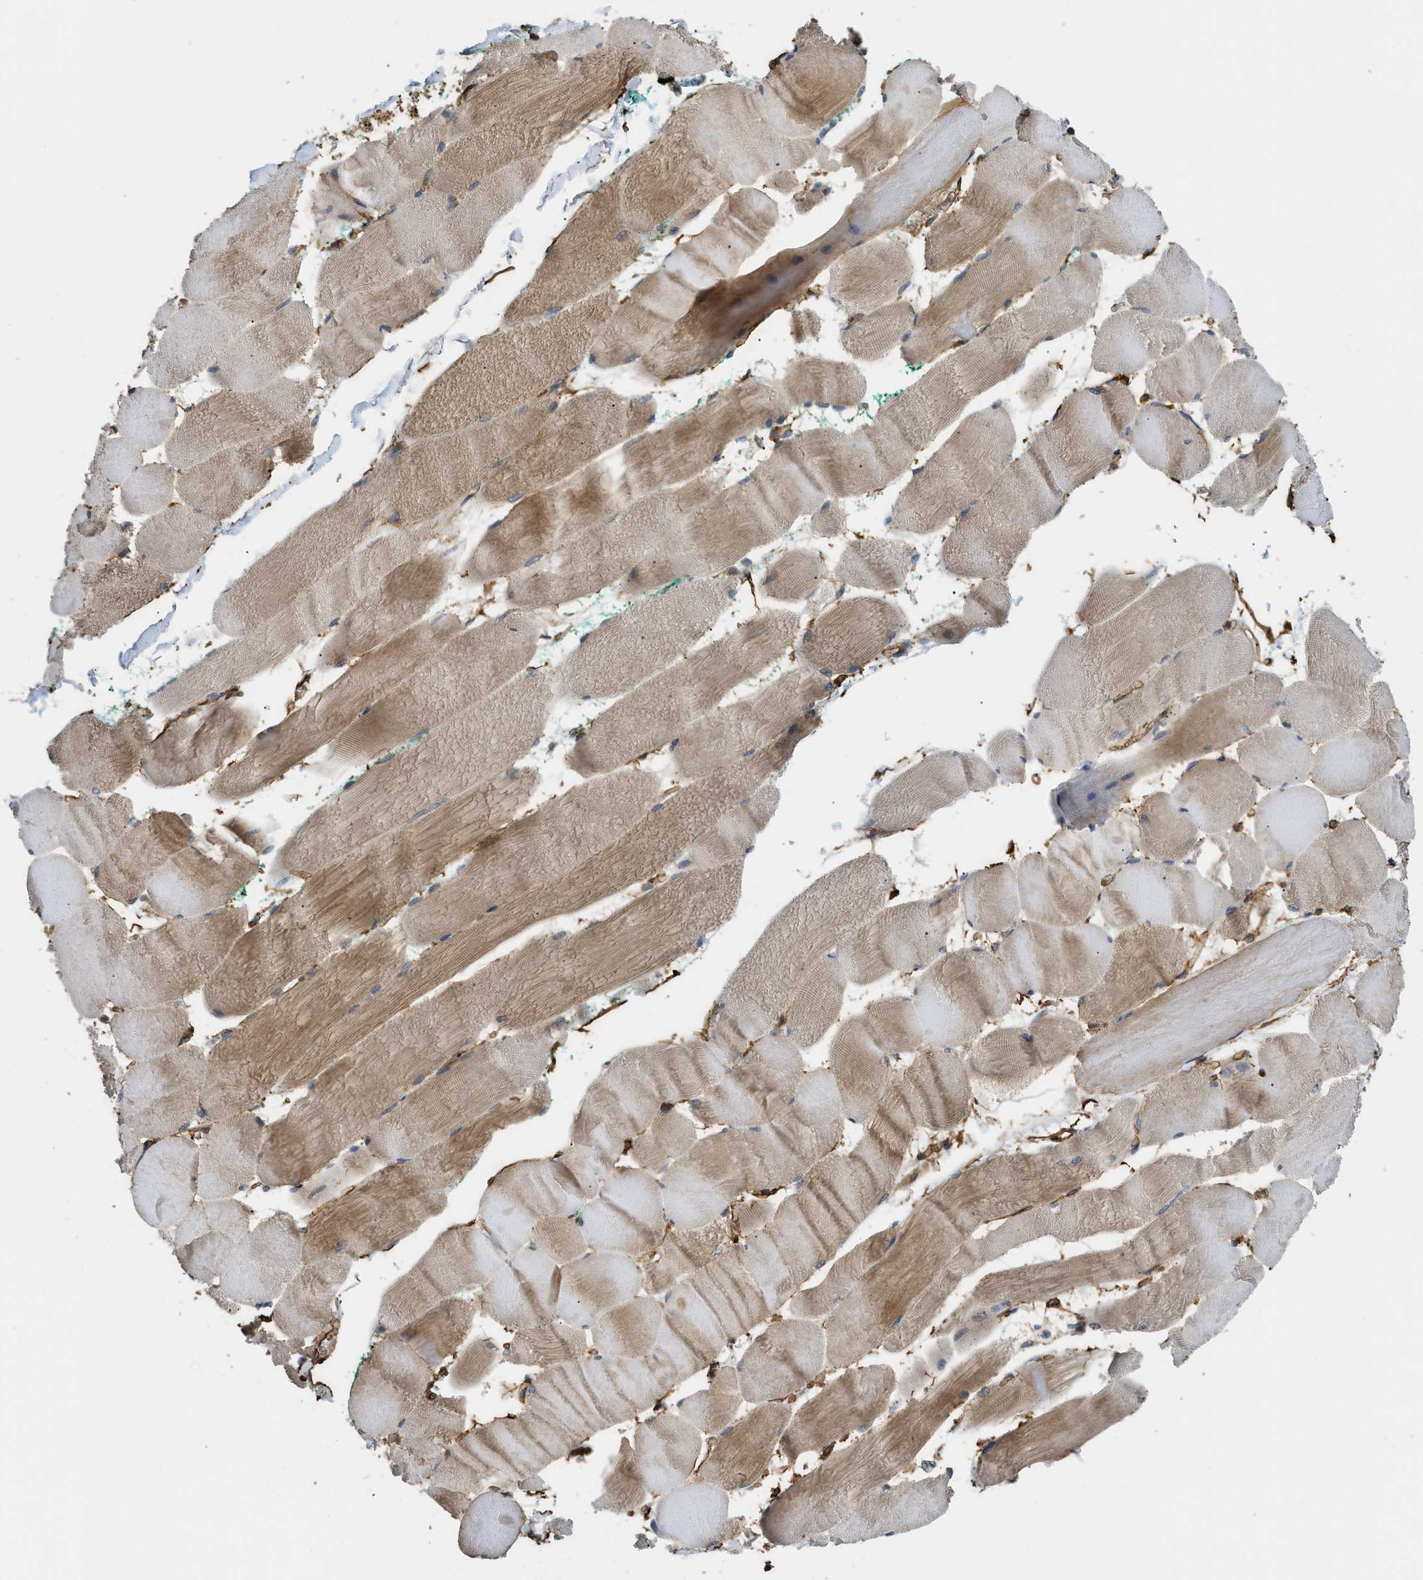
{"staining": {"intensity": "moderate", "quantity": ">75%", "location": "cytoplasmic/membranous"}, "tissue": "skeletal muscle", "cell_type": "Myocytes", "image_type": "normal", "snomed": [{"axis": "morphology", "description": "Normal tissue, NOS"}, {"axis": "morphology", "description": "Squamous cell carcinoma, NOS"}, {"axis": "topography", "description": "Skeletal muscle"}], "caption": "Protein staining shows moderate cytoplasmic/membranous positivity in about >75% of myocytes in normal skeletal muscle.", "gene": "DDHD2", "patient": {"sex": "male", "age": 51}}